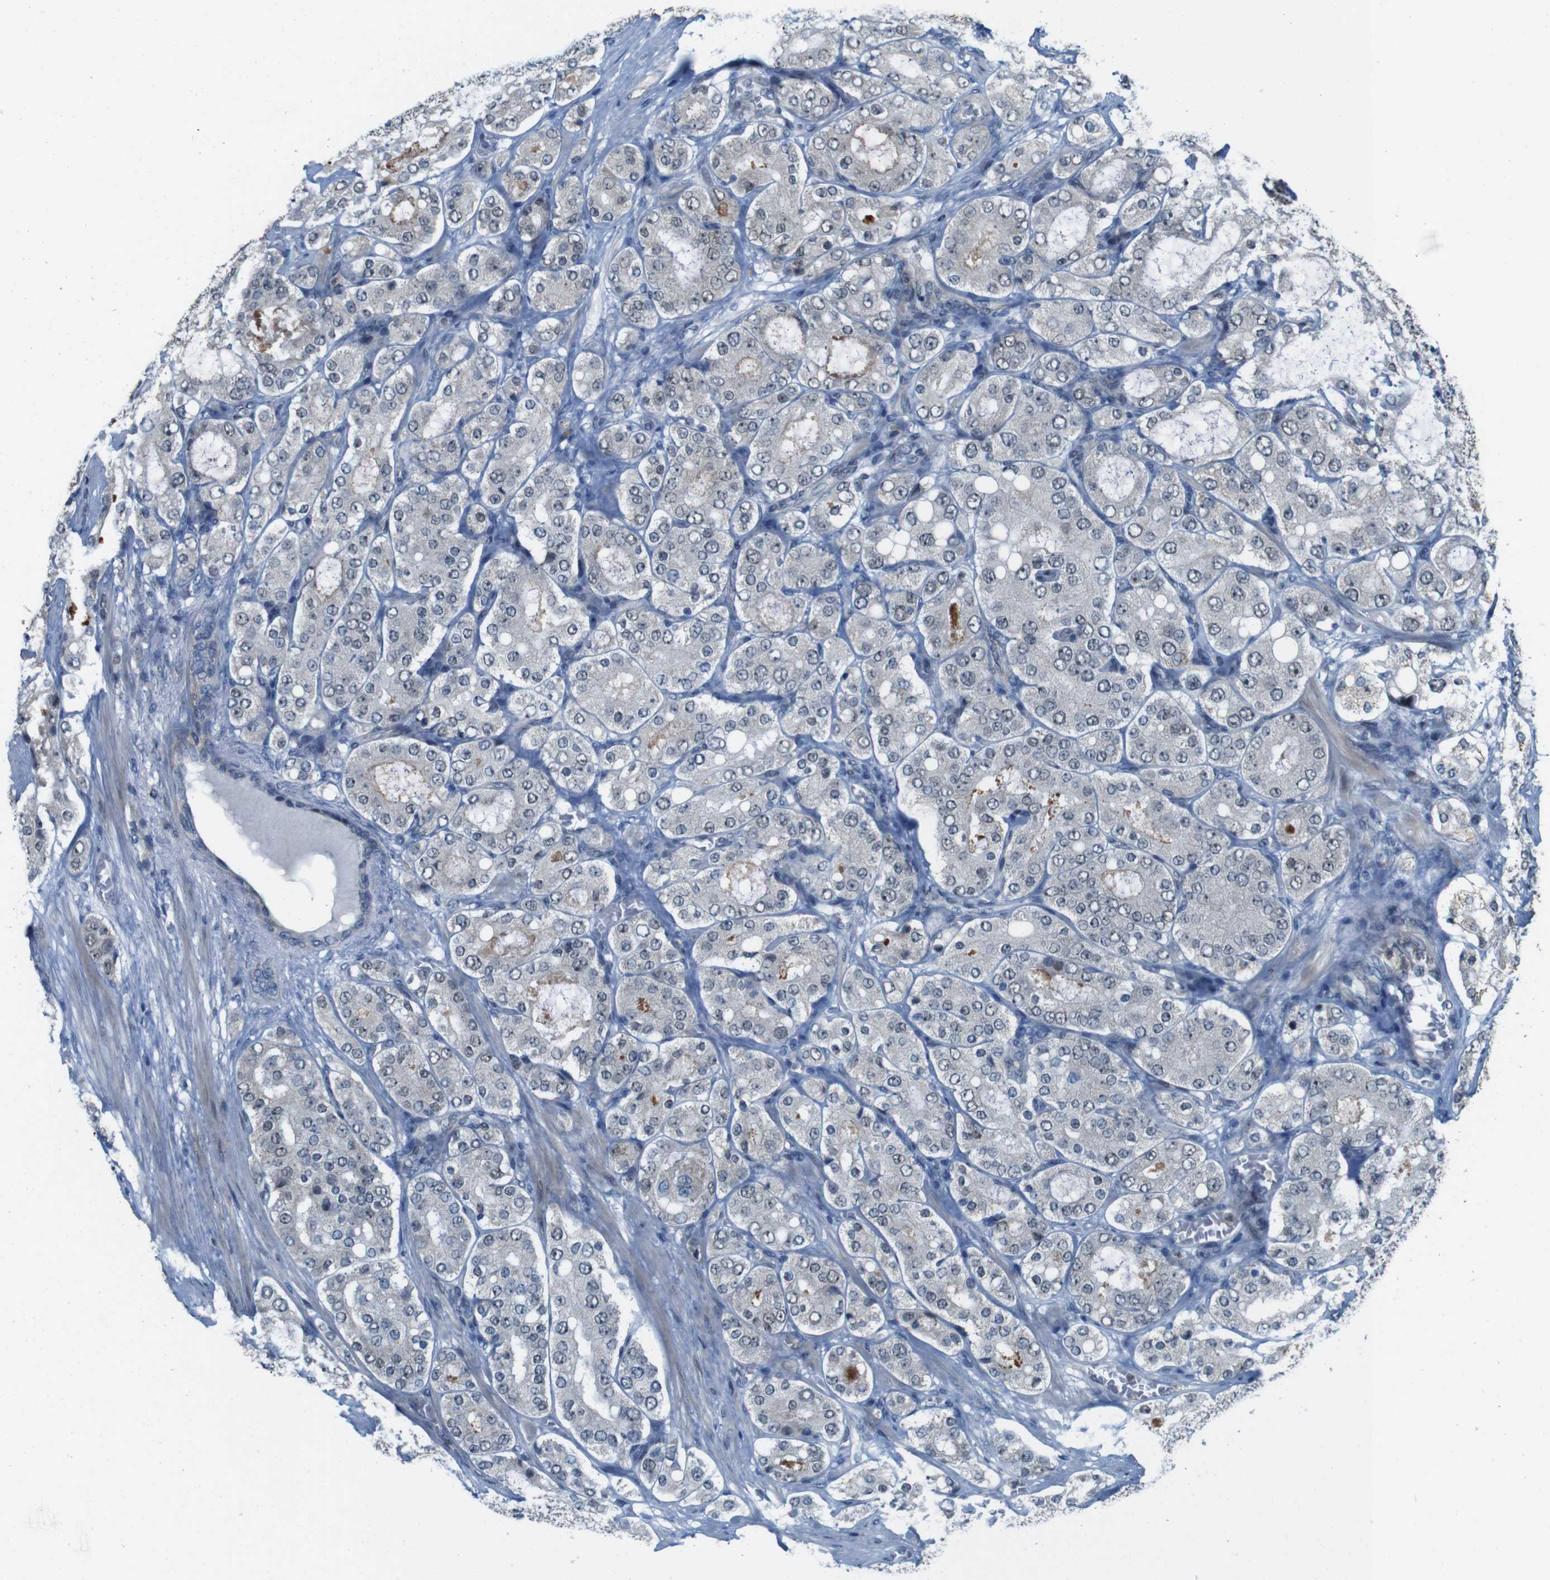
{"staining": {"intensity": "weak", "quantity": ">75%", "location": "cytoplasmic/membranous"}, "tissue": "prostate cancer", "cell_type": "Tumor cells", "image_type": "cancer", "snomed": [{"axis": "morphology", "description": "Adenocarcinoma, High grade"}, {"axis": "topography", "description": "Prostate"}], "caption": "A micrograph of human prostate cancer (adenocarcinoma (high-grade)) stained for a protein shows weak cytoplasmic/membranous brown staining in tumor cells.", "gene": "SKI", "patient": {"sex": "male", "age": 65}}